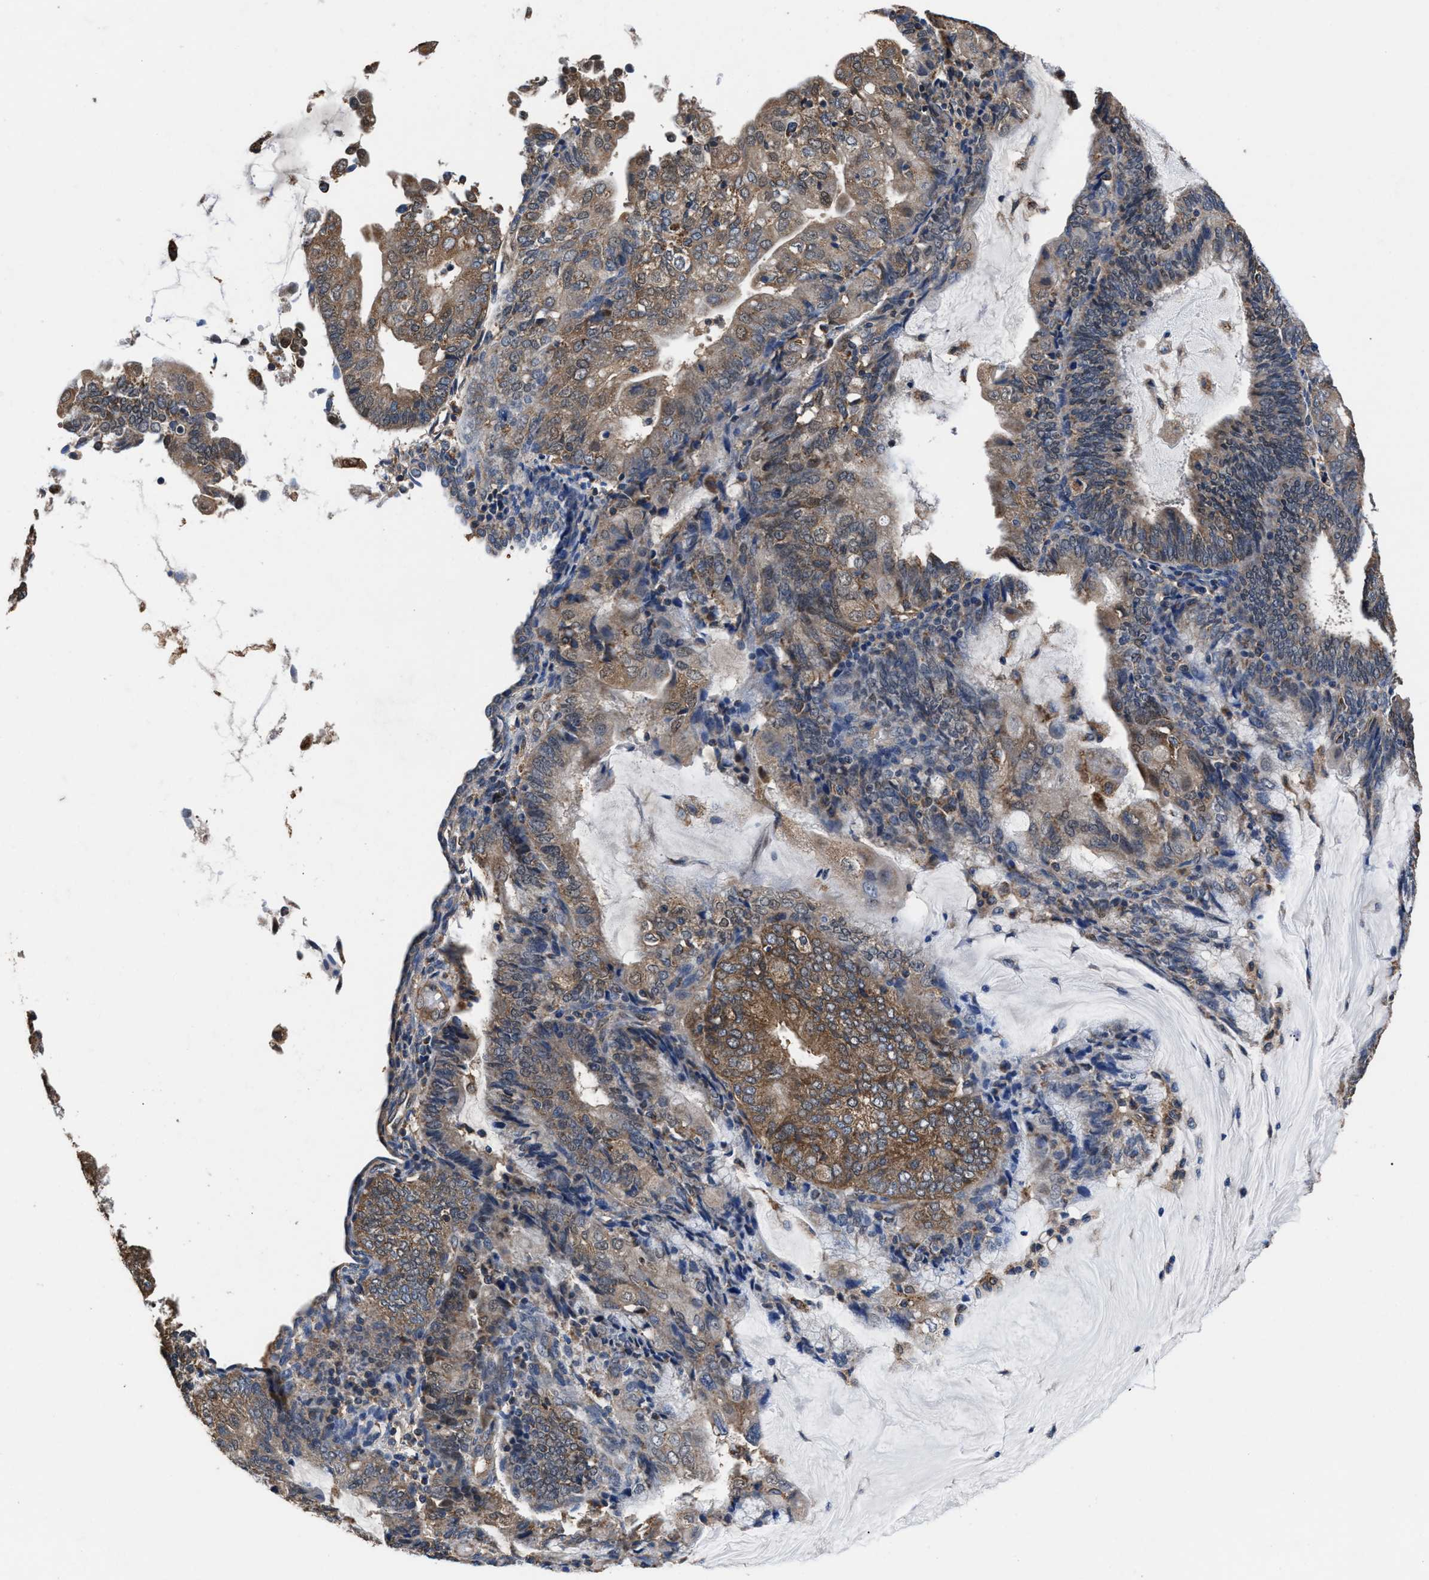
{"staining": {"intensity": "moderate", "quantity": "25%-75%", "location": "cytoplasmic/membranous"}, "tissue": "endometrial cancer", "cell_type": "Tumor cells", "image_type": "cancer", "snomed": [{"axis": "morphology", "description": "Adenocarcinoma, NOS"}, {"axis": "topography", "description": "Endometrium"}], "caption": "Immunohistochemical staining of human adenocarcinoma (endometrial) displays medium levels of moderate cytoplasmic/membranous expression in about 25%-75% of tumor cells.", "gene": "ACLY", "patient": {"sex": "female", "age": 81}}